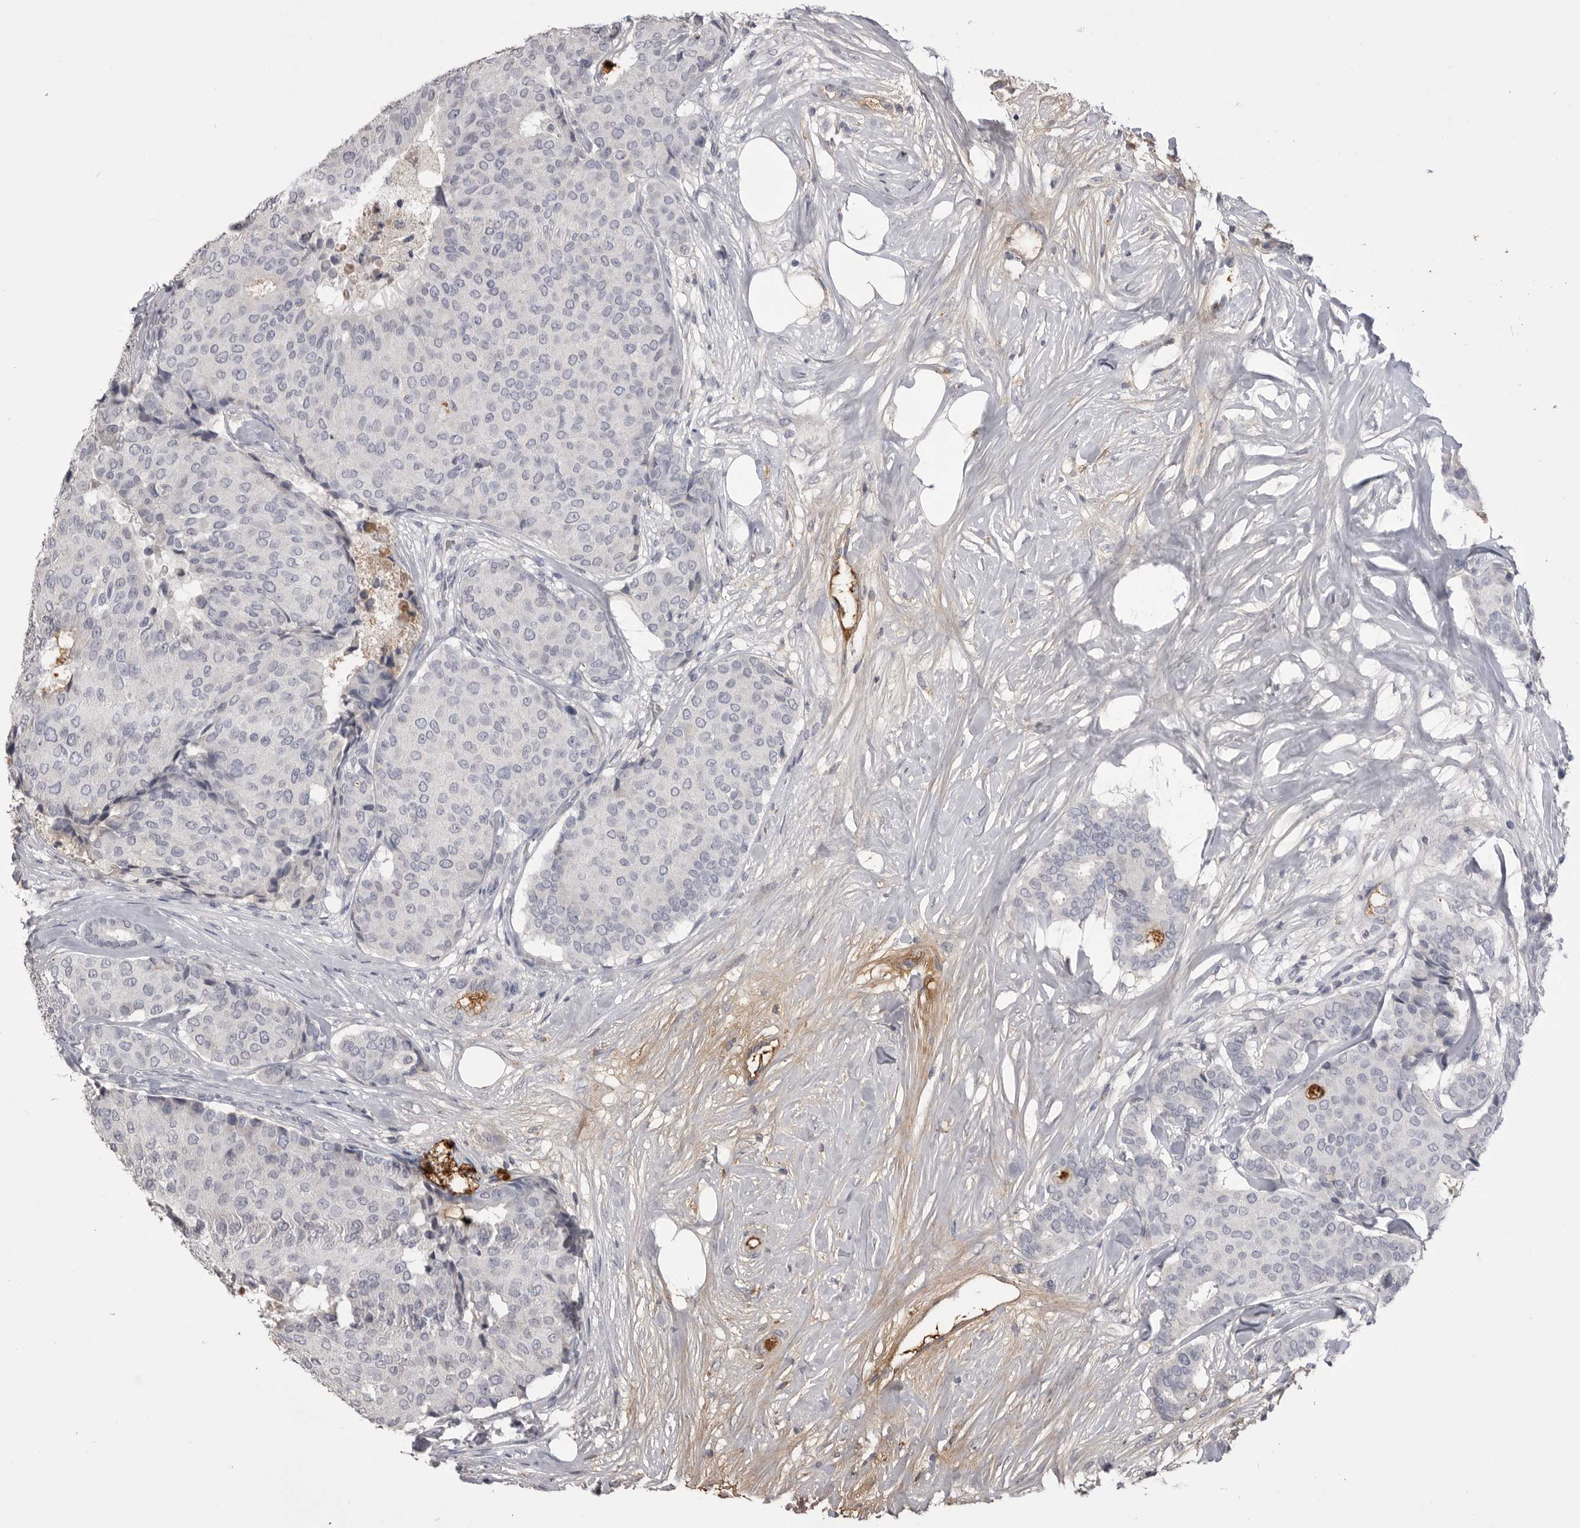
{"staining": {"intensity": "negative", "quantity": "none", "location": "none"}, "tissue": "breast cancer", "cell_type": "Tumor cells", "image_type": "cancer", "snomed": [{"axis": "morphology", "description": "Duct carcinoma"}, {"axis": "topography", "description": "Breast"}], "caption": "Image shows no protein staining in tumor cells of breast cancer (intraductal carcinoma) tissue.", "gene": "AHSG", "patient": {"sex": "female", "age": 75}}